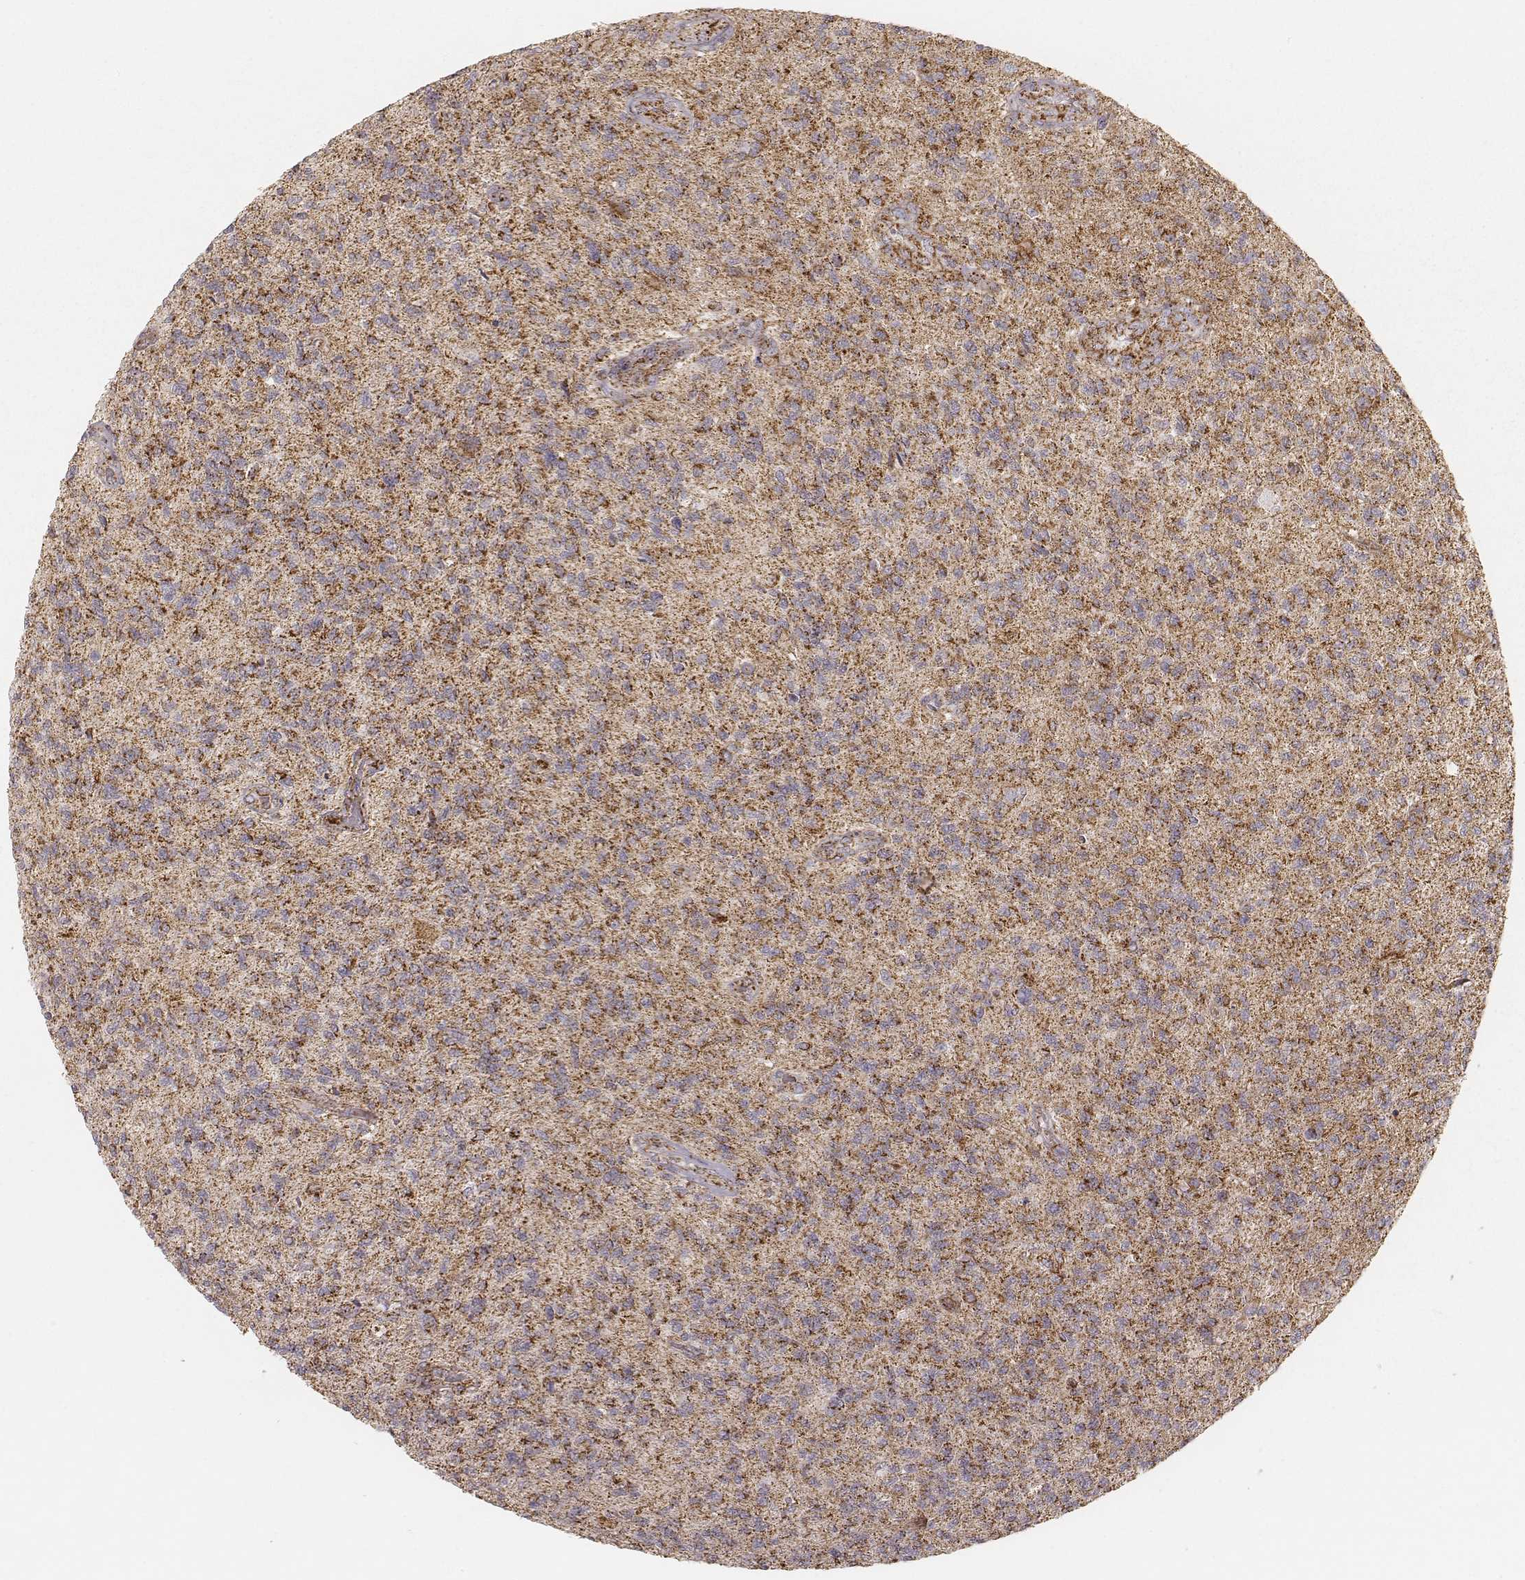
{"staining": {"intensity": "moderate", "quantity": ">75%", "location": "cytoplasmic/membranous"}, "tissue": "glioma", "cell_type": "Tumor cells", "image_type": "cancer", "snomed": [{"axis": "morphology", "description": "Glioma, malignant, High grade"}, {"axis": "topography", "description": "Brain"}], "caption": "A medium amount of moderate cytoplasmic/membranous positivity is identified in approximately >75% of tumor cells in glioma tissue. The staining is performed using DAB brown chromogen to label protein expression. The nuclei are counter-stained blue using hematoxylin.", "gene": "CS", "patient": {"sex": "male", "age": 56}}